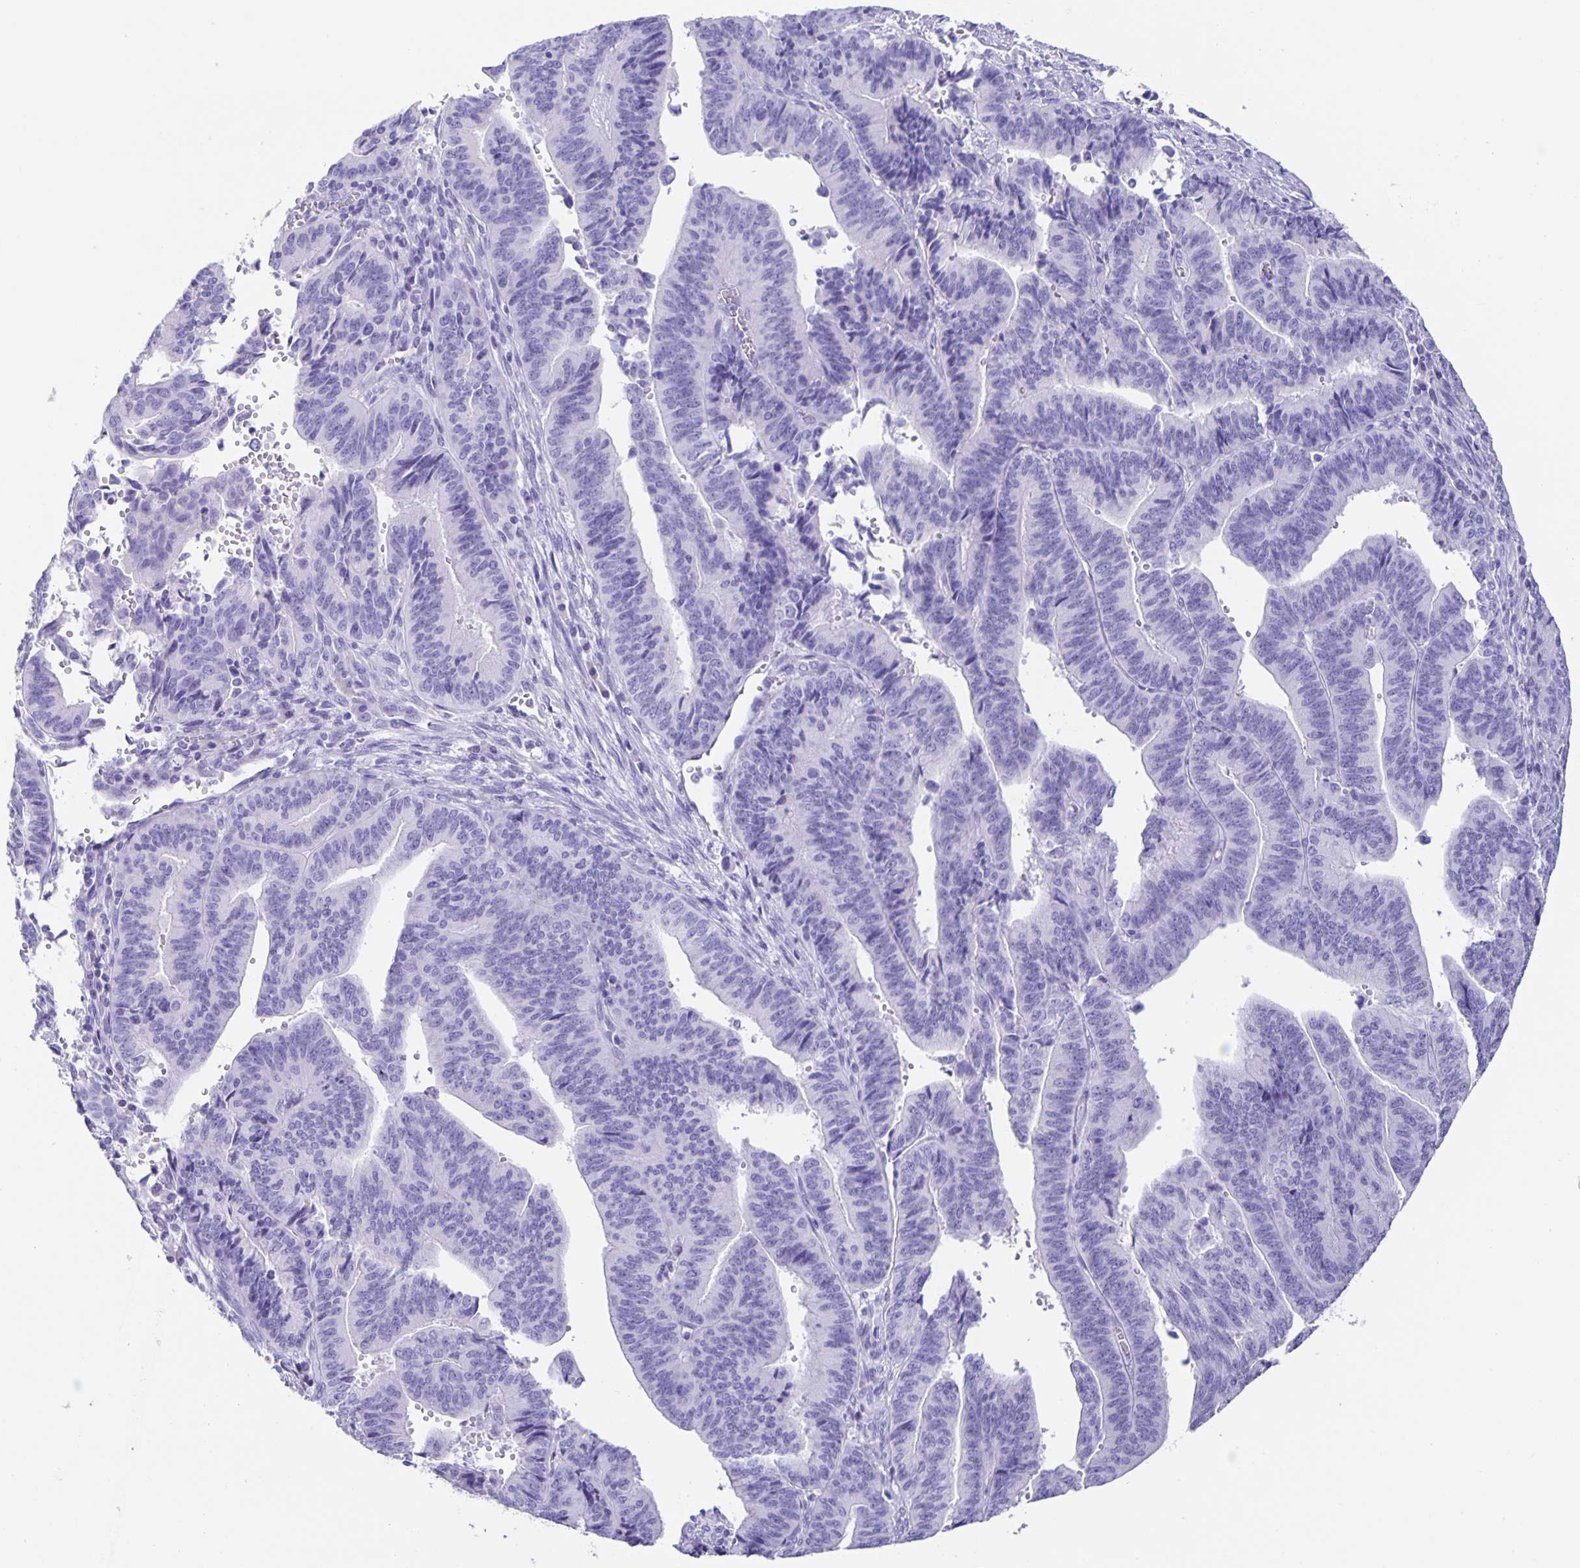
{"staining": {"intensity": "negative", "quantity": "none", "location": "none"}, "tissue": "endometrial cancer", "cell_type": "Tumor cells", "image_type": "cancer", "snomed": [{"axis": "morphology", "description": "Adenocarcinoma, NOS"}, {"axis": "topography", "description": "Endometrium"}], "caption": "DAB (3,3'-diaminobenzidine) immunohistochemical staining of endometrial cancer (adenocarcinoma) exhibits no significant expression in tumor cells.", "gene": "GUCA2A", "patient": {"sex": "female", "age": 65}}